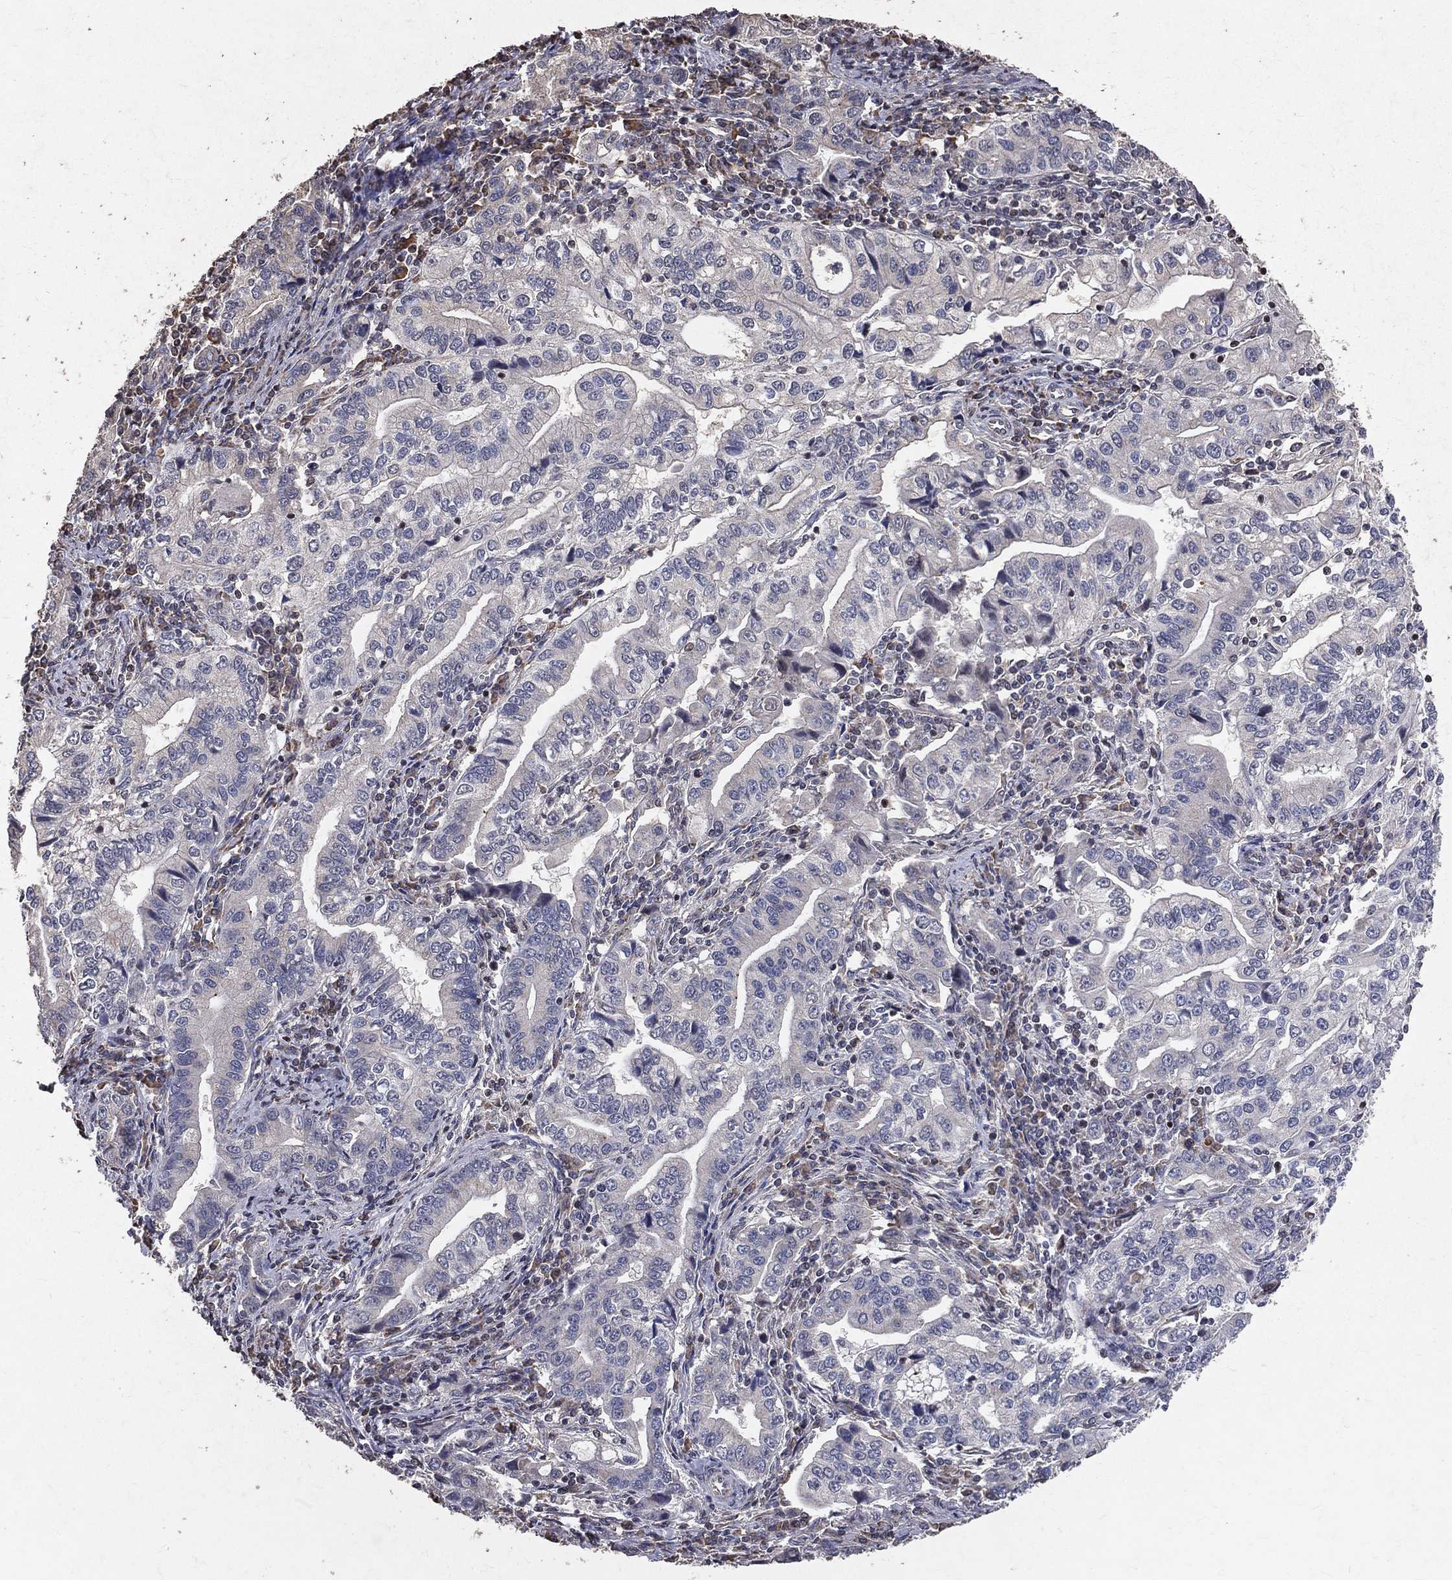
{"staining": {"intensity": "negative", "quantity": "none", "location": "none"}, "tissue": "stomach cancer", "cell_type": "Tumor cells", "image_type": "cancer", "snomed": [{"axis": "morphology", "description": "Adenocarcinoma, NOS"}, {"axis": "topography", "description": "Stomach, lower"}], "caption": "Histopathology image shows no significant protein positivity in tumor cells of stomach cancer (adenocarcinoma).", "gene": "LY6K", "patient": {"sex": "female", "age": 72}}